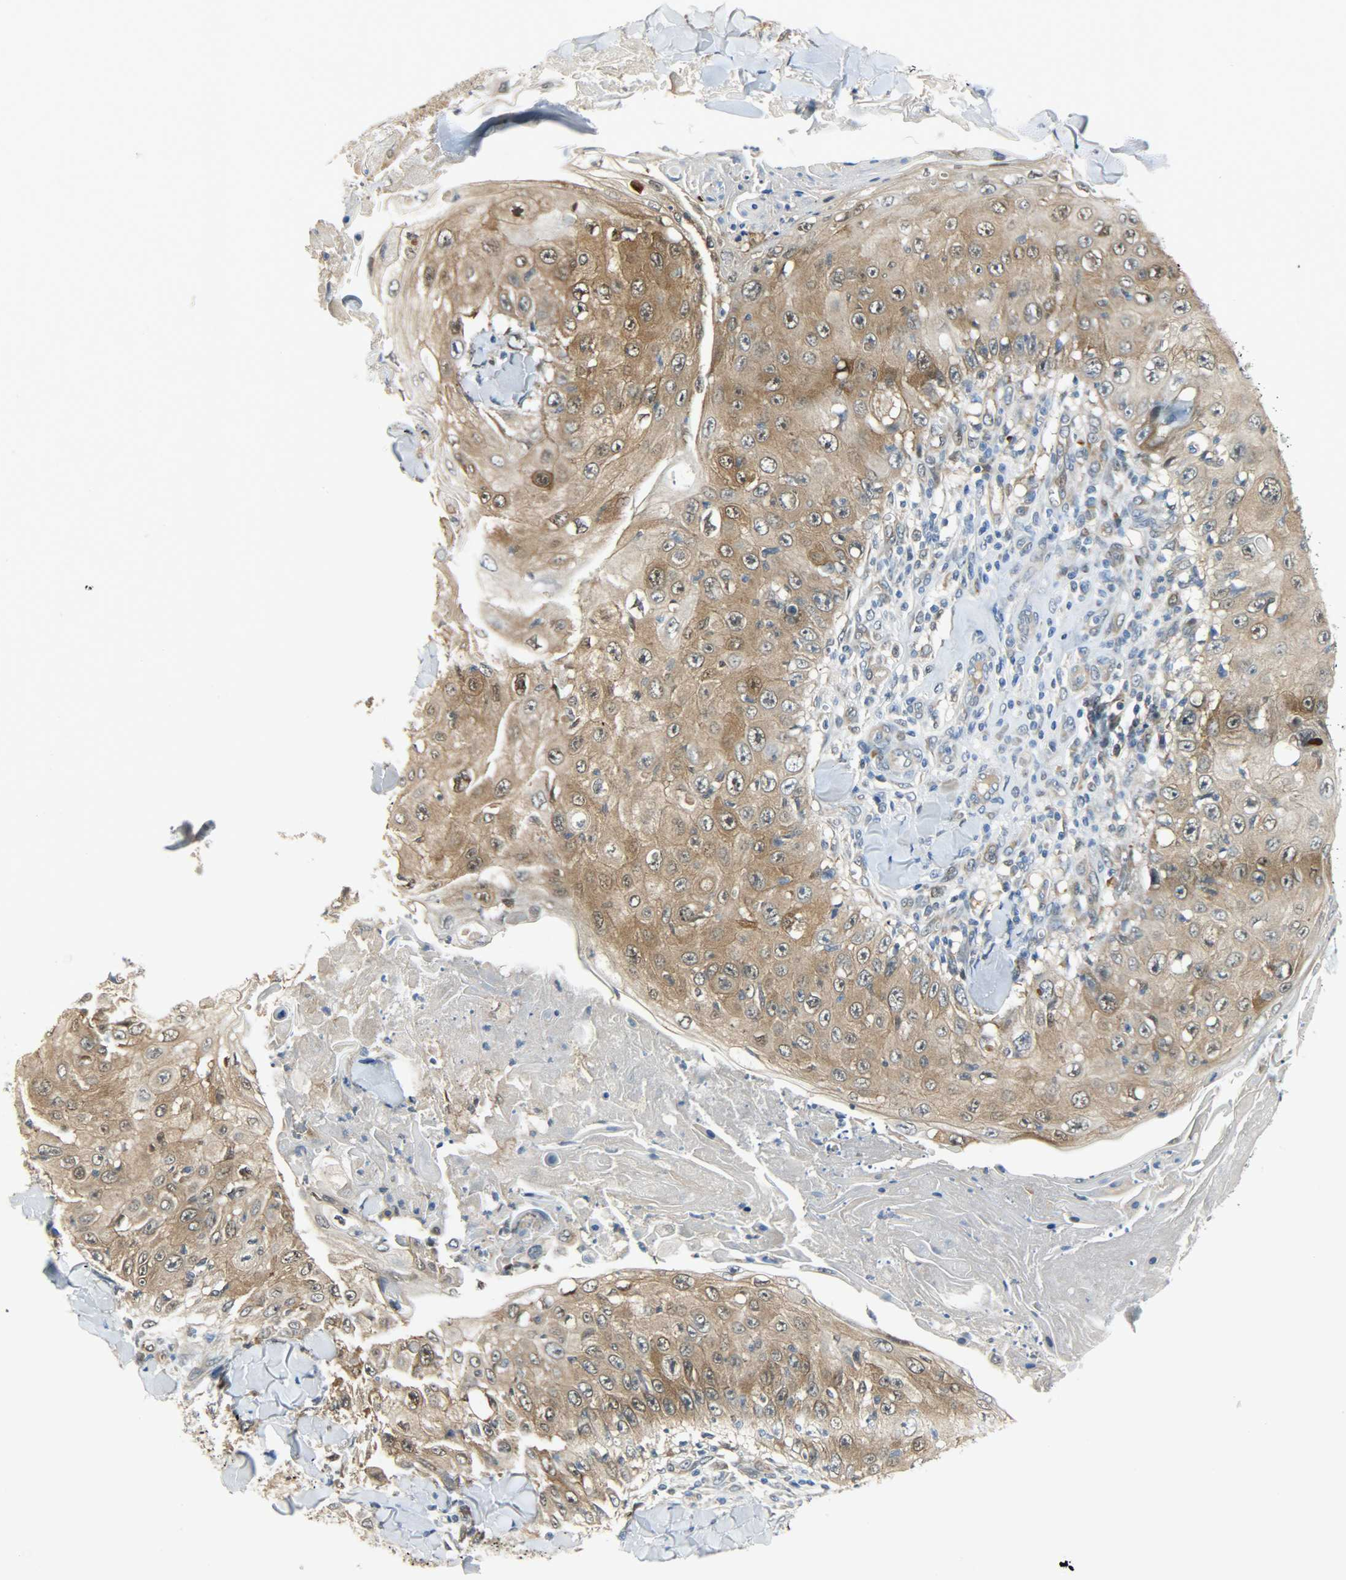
{"staining": {"intensity": "strong", "quantity": ">75%", "location": "cytoplasmic/membranous"}, "tissue": "skin cancer", "cell_type": "Tumor cells", "image_type": "cancer", "snomed": [{"axis": "morphology", "description": "Squamous cell carcinoma, NOS"}, {"axis": "topography", "description": "Skin"}], "caption": "Brown immunohistochemical staining in human squamous cell carcinoma (skin) reveals strong cytoplasmic/membranous positivity in about >75% of tumor cells.", "gene": "EIF4EBP1", "patient": {"sex": "male", "age": 86}}